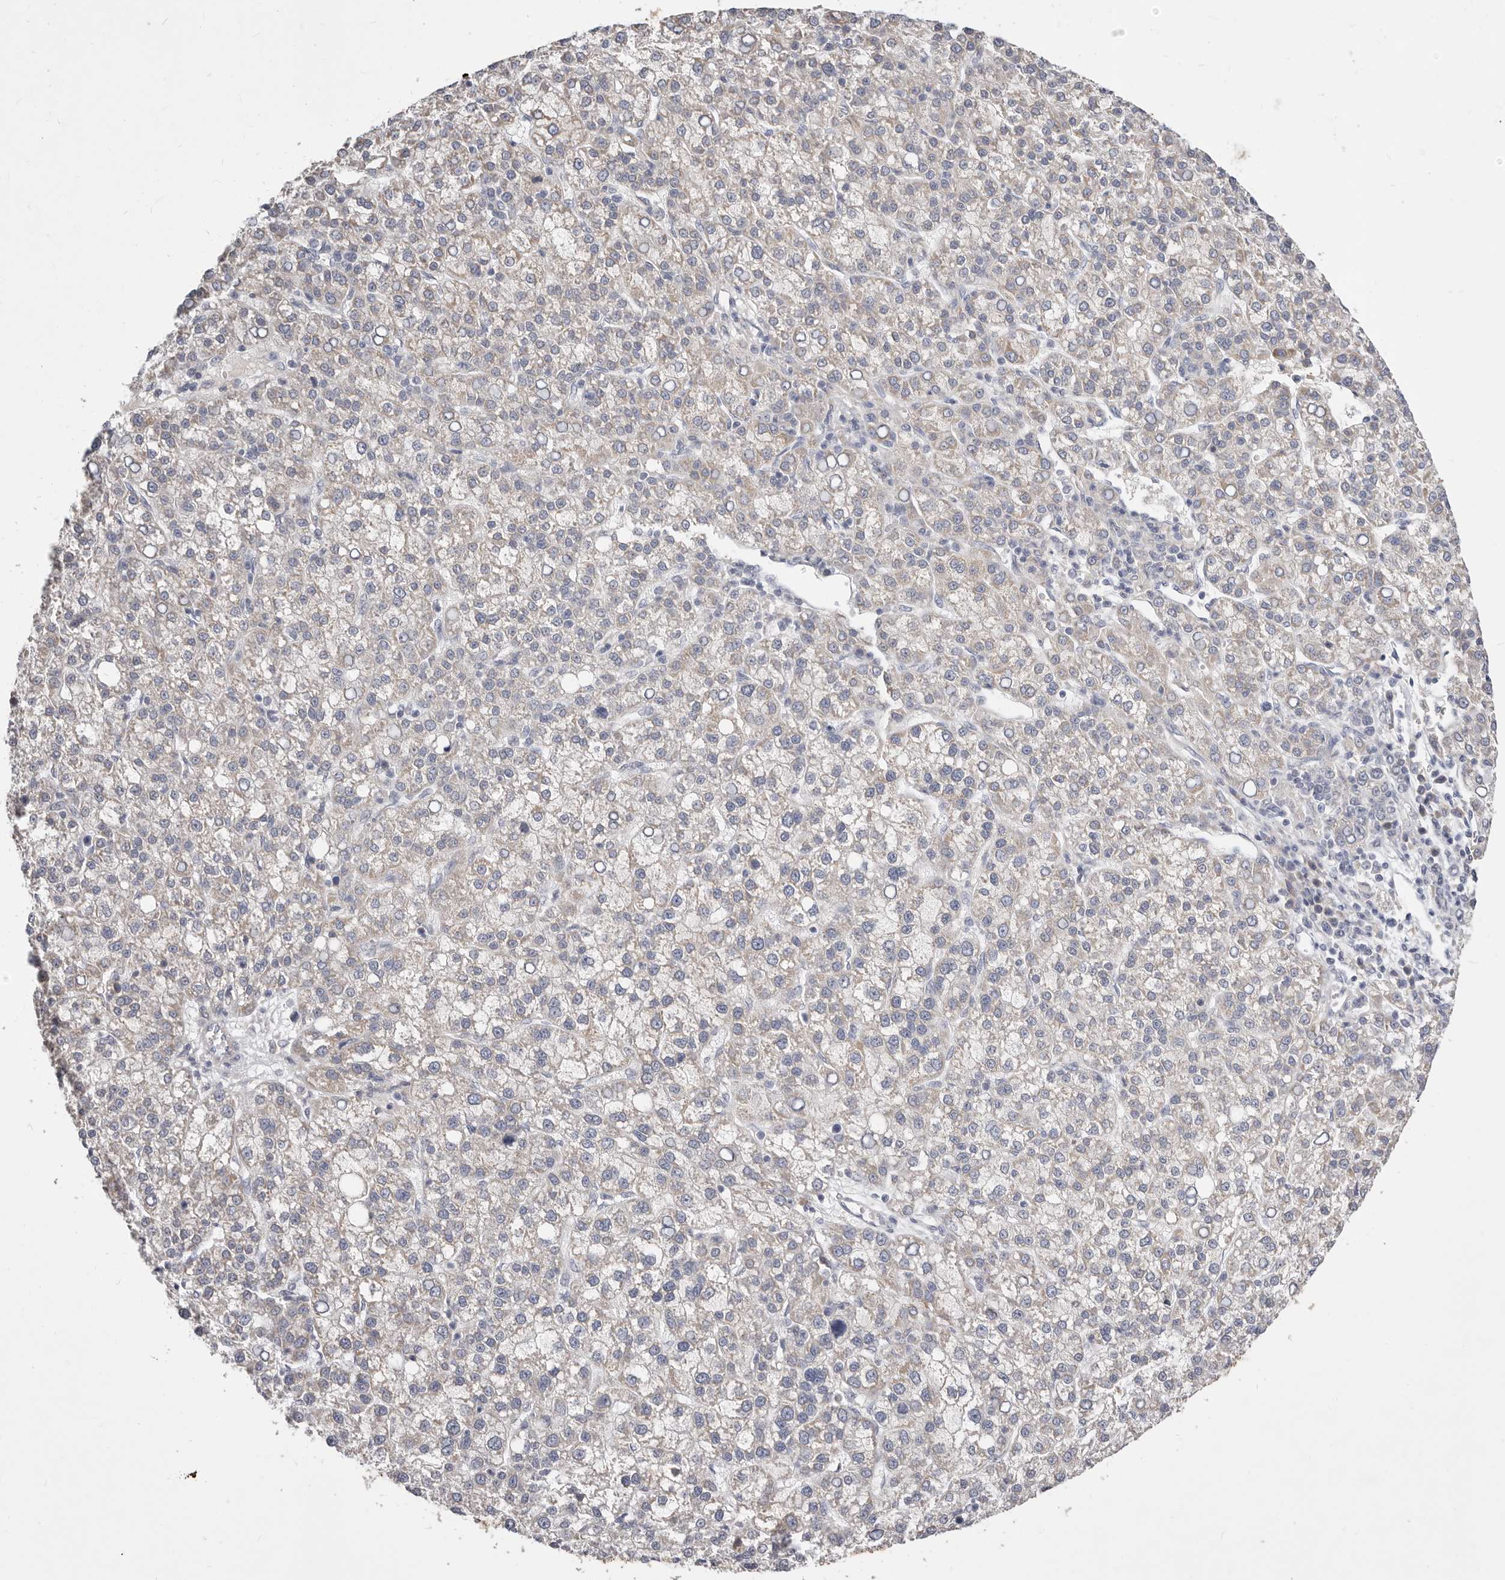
{"staining": {"intensity": "negative", "quantity": "none", "location": "none"}, "tissue": "liver cancer", "cell_type": "Tumor cells", "image_type": "cancer", "snomed": [{"axis": "morphology", "description": "Carcinoma, Hepatocellular, NOS"}, {"axis": "topography", "description": "Liver"}], "caption": "An immunohistochemistry (IHC) photomicrograph of liver hepatocellular carcinoma is shown. There is no staining in tumor cells of liver hepatocellular carcinoma.", "gene": "TFB2M", "patient": {"sex": "female", "age": 58}}